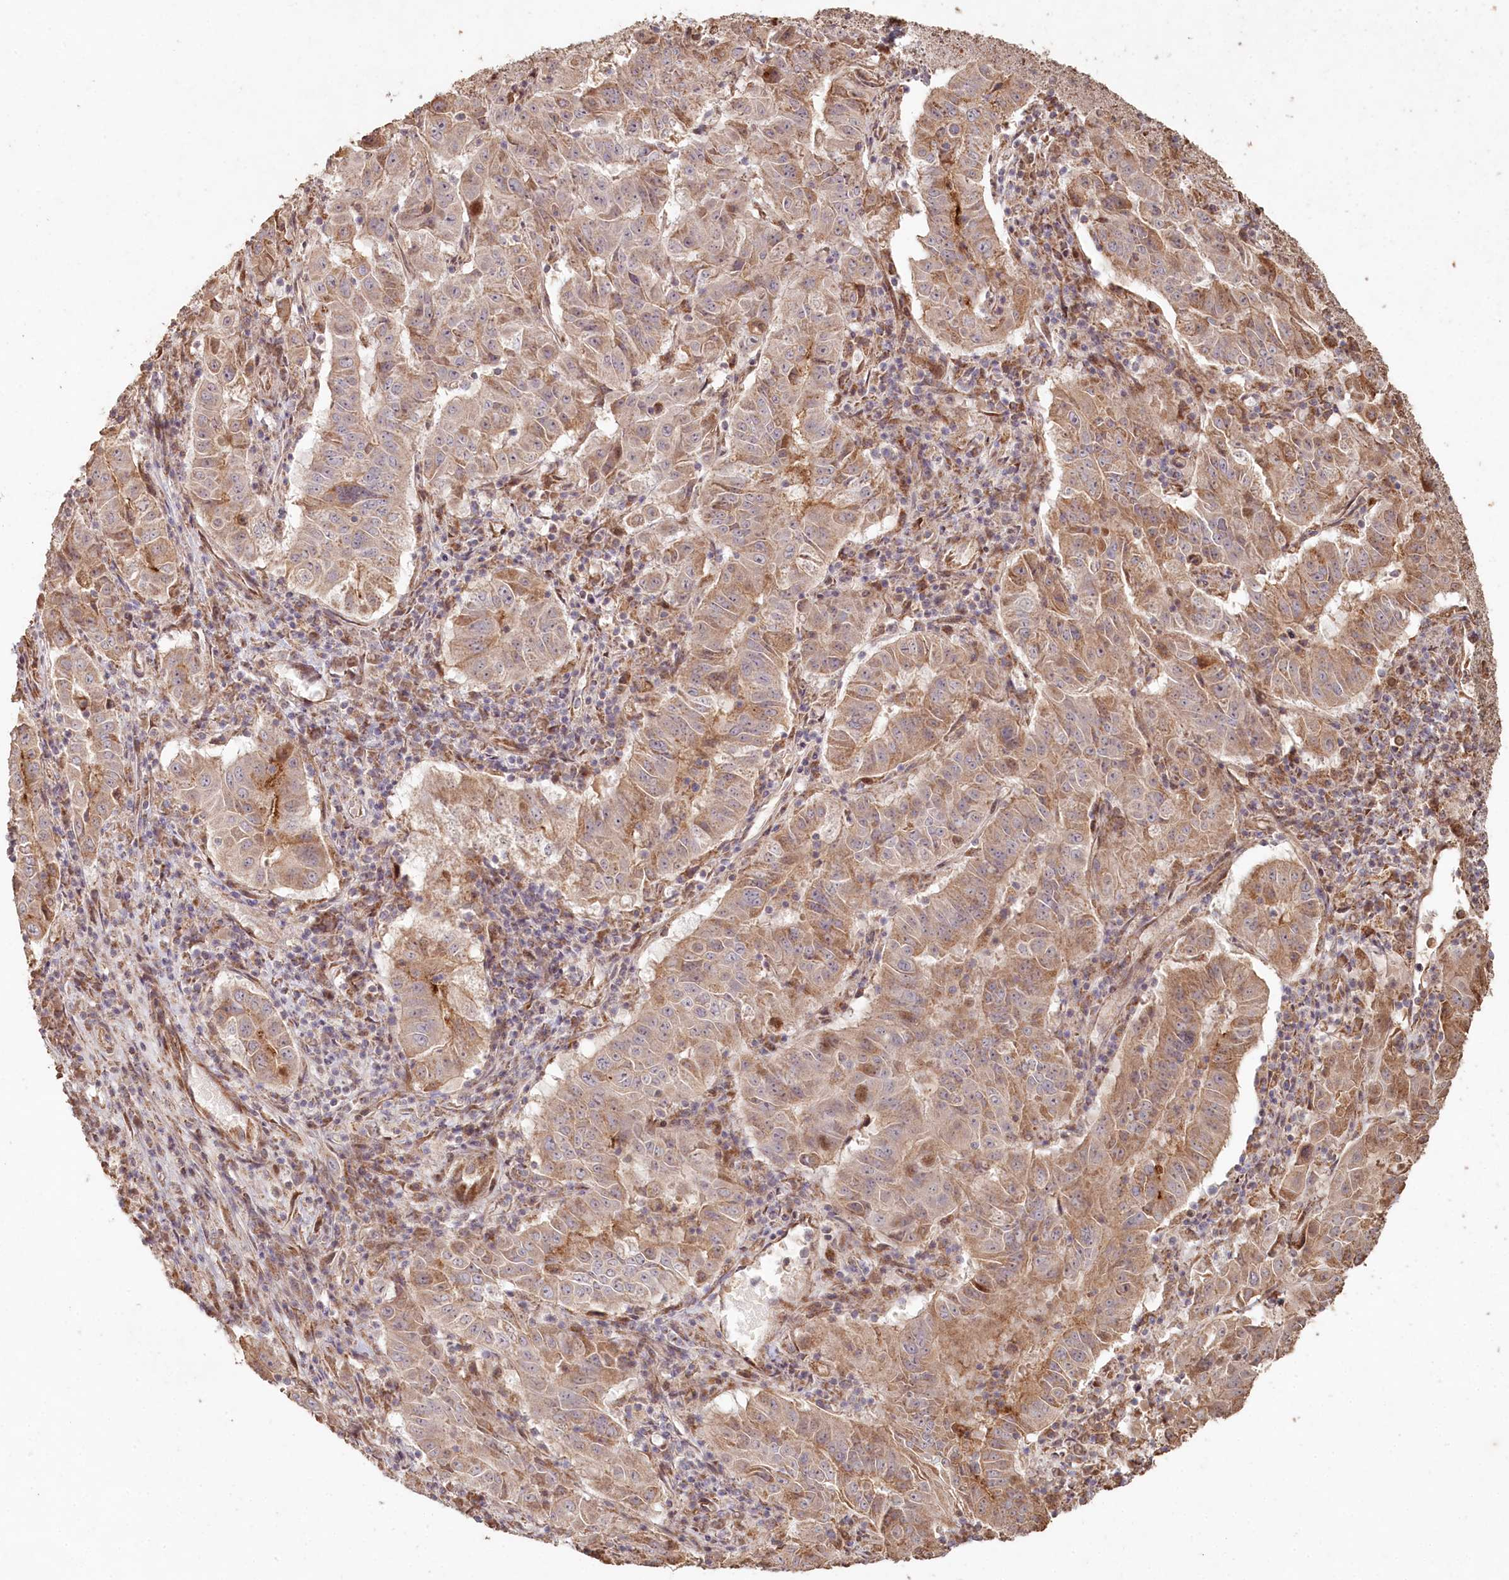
{"staining": {"intensity": "moderate", "quantity": "25%-75%", "location": "cytoplasmic/membranous"}, "tissue": "pancreatic cancer", "cell_type": "Tumor cells", "image_type": "cancer", "snomed": [{"axis": "morphology", "description": "Adenocarcinoma, NOS"}, {"axis": "topography", "description": "Pancreas"}], "caption": "Tumor cells display medium levels of moderate cytoplasmic/membranous staining in about 25%-75% of cells in human pancreatic adenocarcinoma.", "gene": "HAL", "patient": {"sex": "male", "age": 63}}